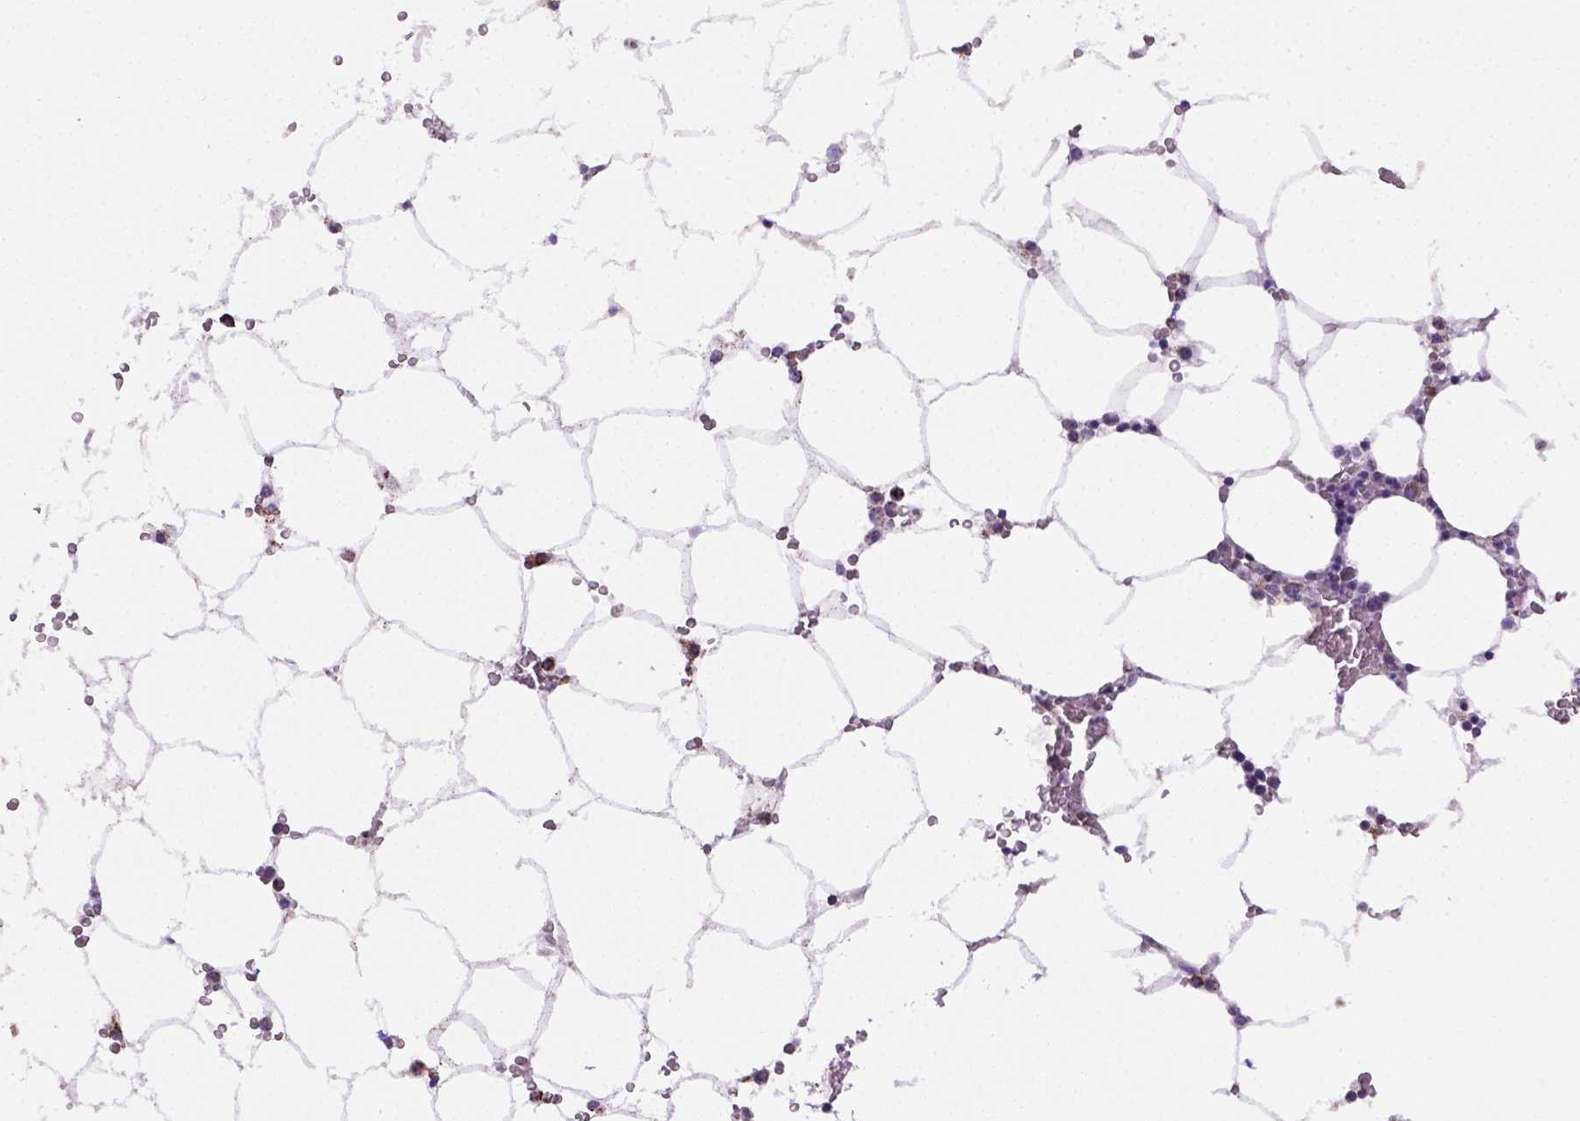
{"staining": {"intensity": "strong", "quantity": "<25%", "location": "cytoplasmic/membranous"}, "tissue": "bone marrow", "cell_type": "Hematopoietic cells", "image_type": "normal", "snomed": [{"axis": "morphology", "description": "Normal tissue, NOS"}, {"axis": "topography", "description": "Bone marrow"}], "caption": "A micrograph of human bone marrow stained for a protein displays strong cytoplasmic/membranous brown staining in hematopoietic cells. The protein is shown in brown color, while the nuclei are stained blue.", "gene": "MT", "patient": {"sex": "female", "age": 52}}